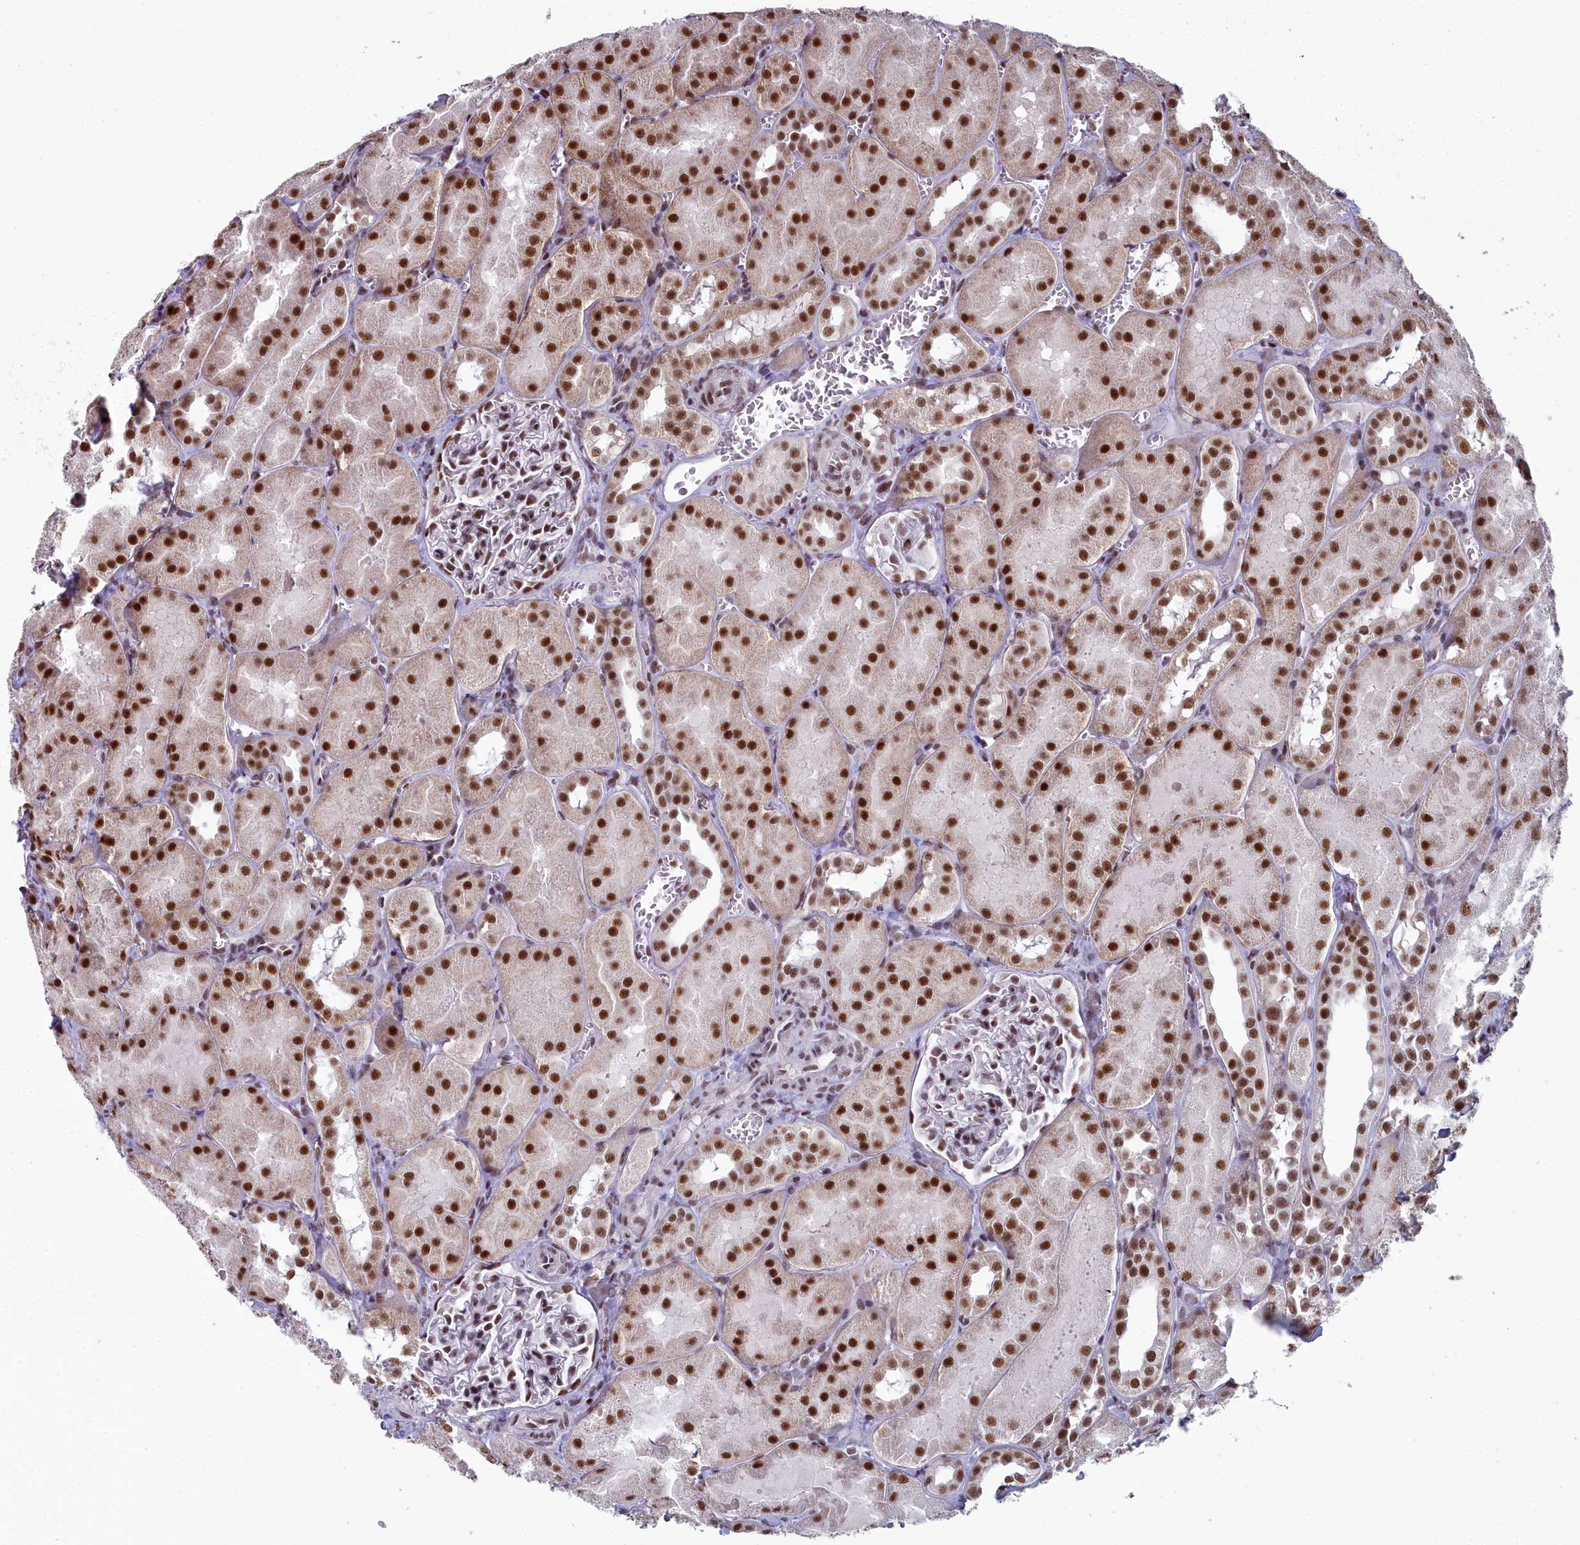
{"staining": {"intensity": "moderate", "quantity": ">75%", "location": "nuclear"}, "tissue": "kidney", "cell_type": "Cells in glomeruli", "image_type": "normal", "snomed": [{"axis": "morphology", "description": "Normal tissue, NOS"}, {"axis": "topography", "description": "Kidney"}, {"axis": "topography", "description": "Urinary bladder"}], "caption": "Protein staining reveals moderate nuclear positivity in approximately >75% of cells in glomeruli in benign kidney.", "gene": "SF3B3", "patient": {"sex": "male", "age": 16}}